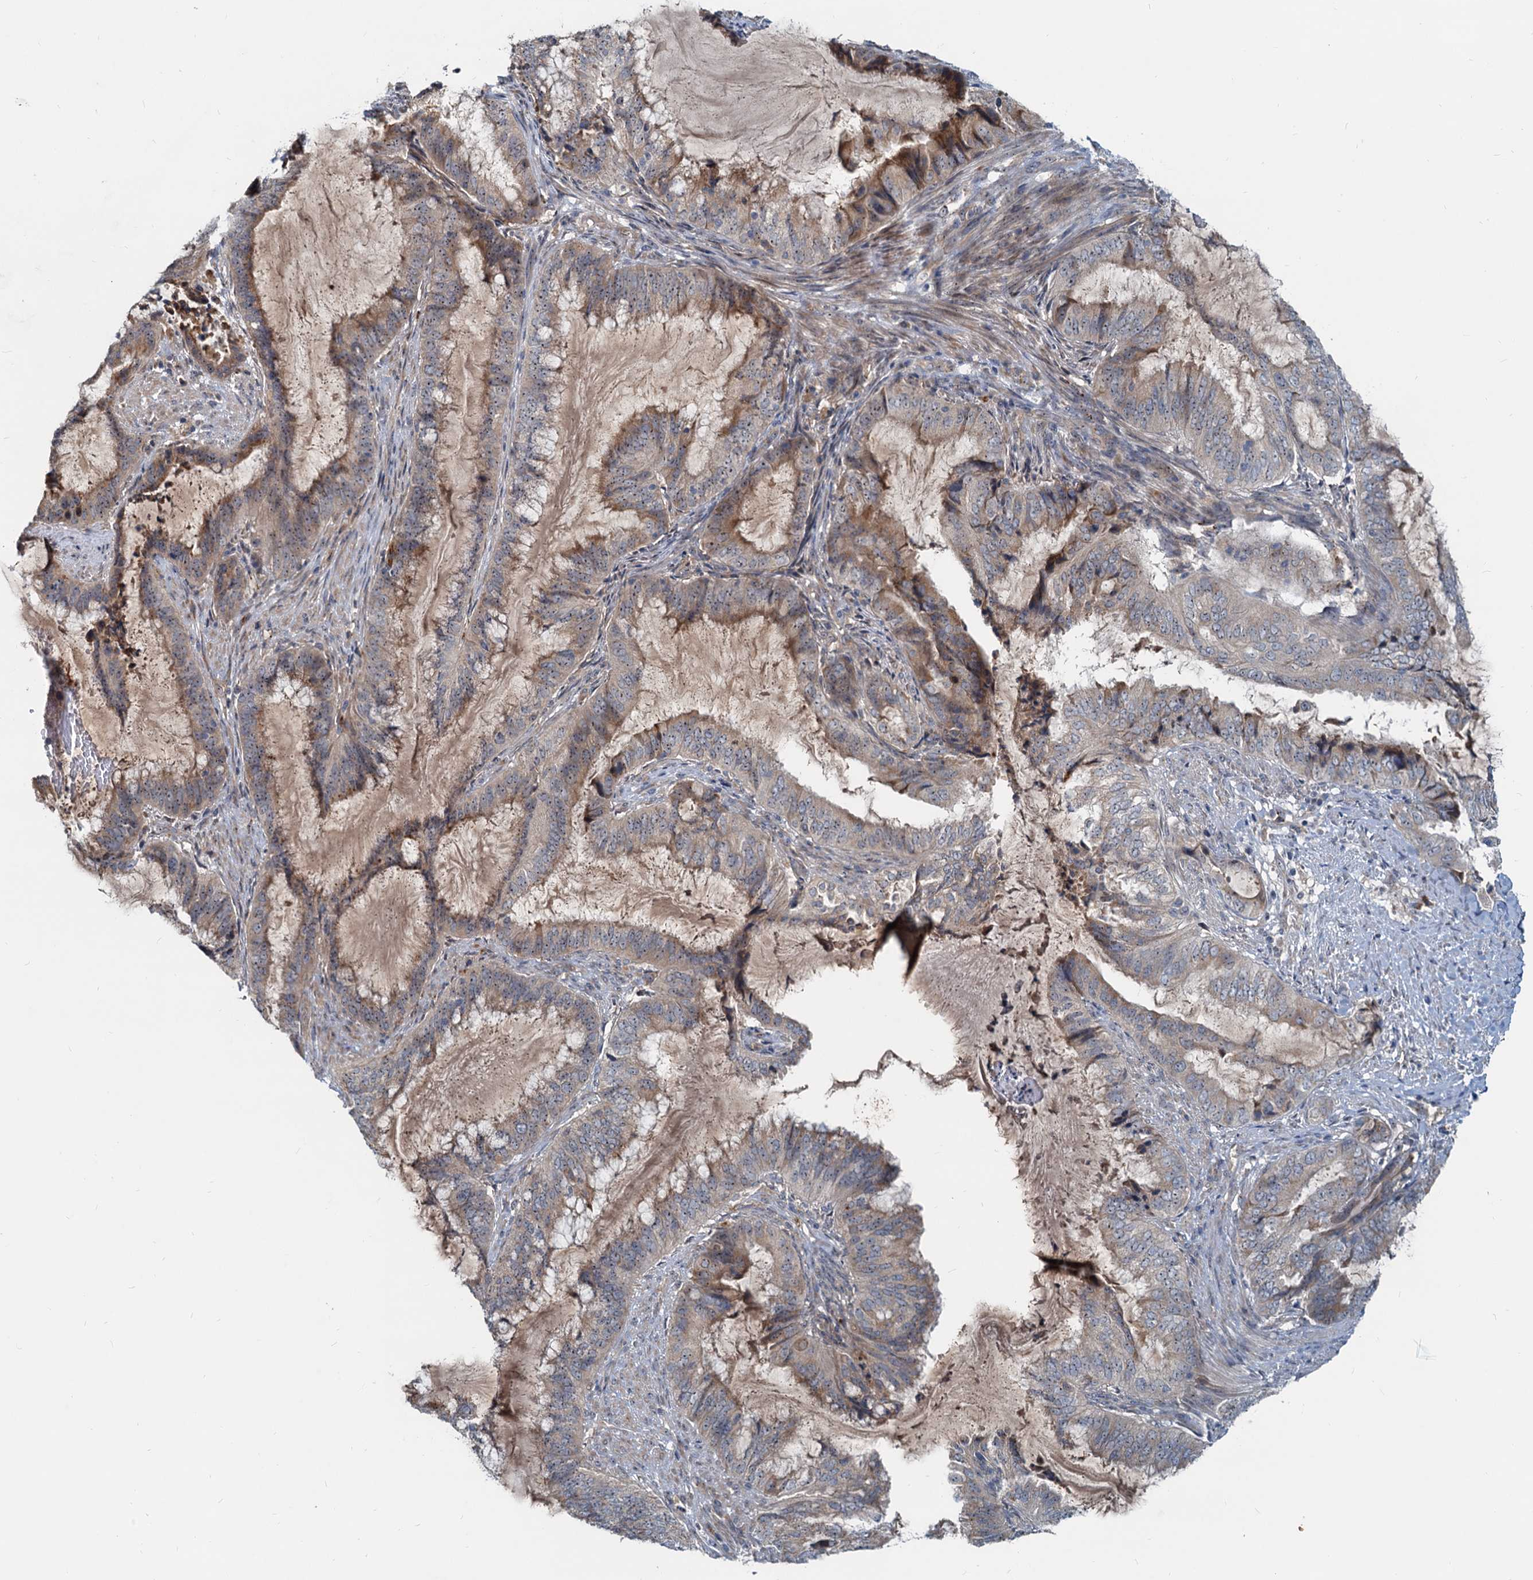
{"staining": {"intensity": "weak", "quantity": "25%-75%", "location": "cytoplasmic/membranous,nuclear"}, "tissue": "endometrial cancer", "cell_type": "Tumor cells", "image_type": "cancer", "snomed": [{"axis": "morphology", "description": "Adenocarcinoma, NOS"}, {"axis": "topography", "description": "Endometrium"}], "caption": "DAB (3,3'-diaminobenzidine) immunohistochemical staining of endometrial cancer (adenocarcinoma) exhibits weak cytoplasmic/membranous and nuclear protein staining in about 25%-75% of tumor cells.", "gene": "RGS7BP", "patient": {"sex": "female", "age": 51}}